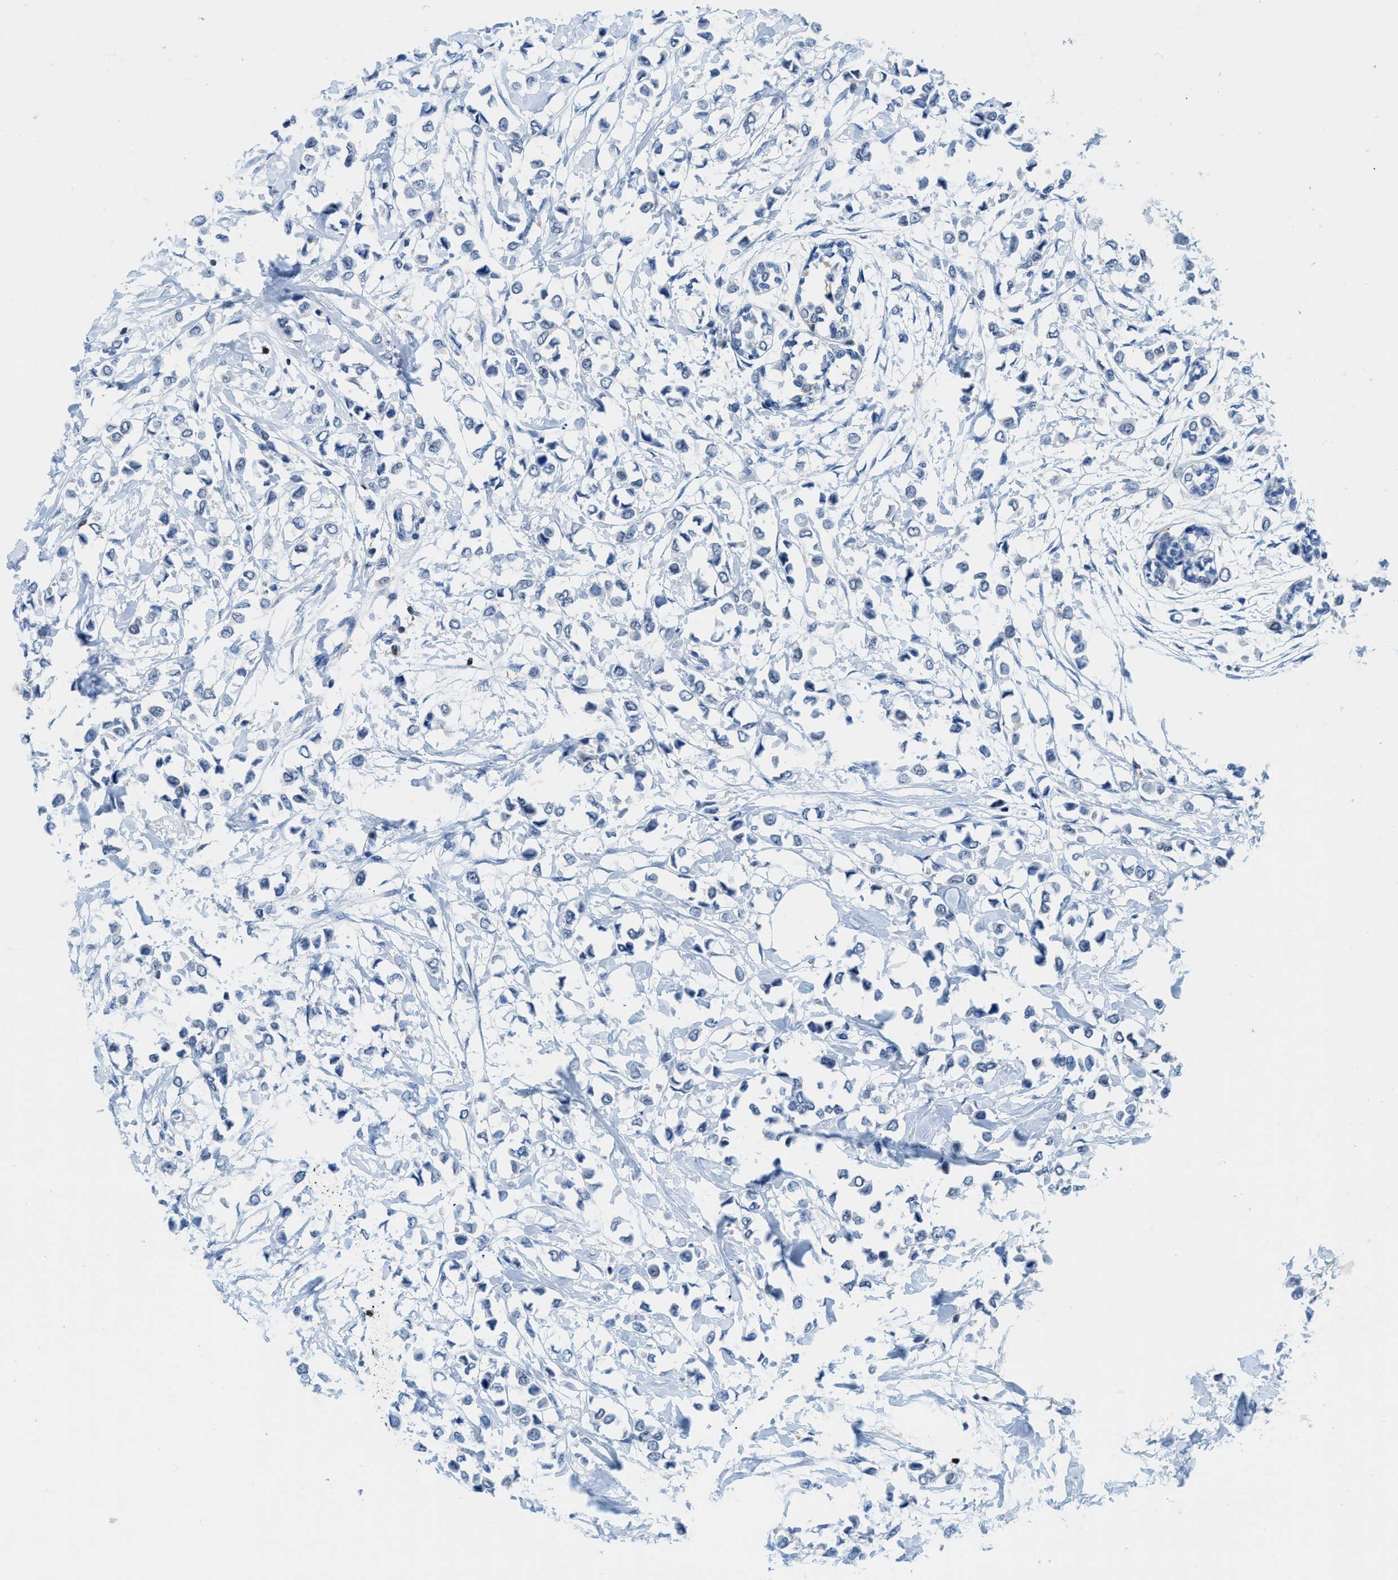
{"staining": {"intensity": "negative", "quantity": "none", "location": "none"}, "tissue": "breast cancer", "cell_type": "Tumor cells", "image_type": "cancer", "snomed": [{"axis": "morphology", "description": "Lobular carcinoma"}, {"axis": "topography", "description": "Breast"}], "caption": "A photomicrograph of human breast cancer (lobular carcinoma) is negative for staining in tumor cells. (DAB immunohistochemistry (IHC), high magnification).", "gene": "FAM151A", "patient": {"sex": "female", "age": 51}}